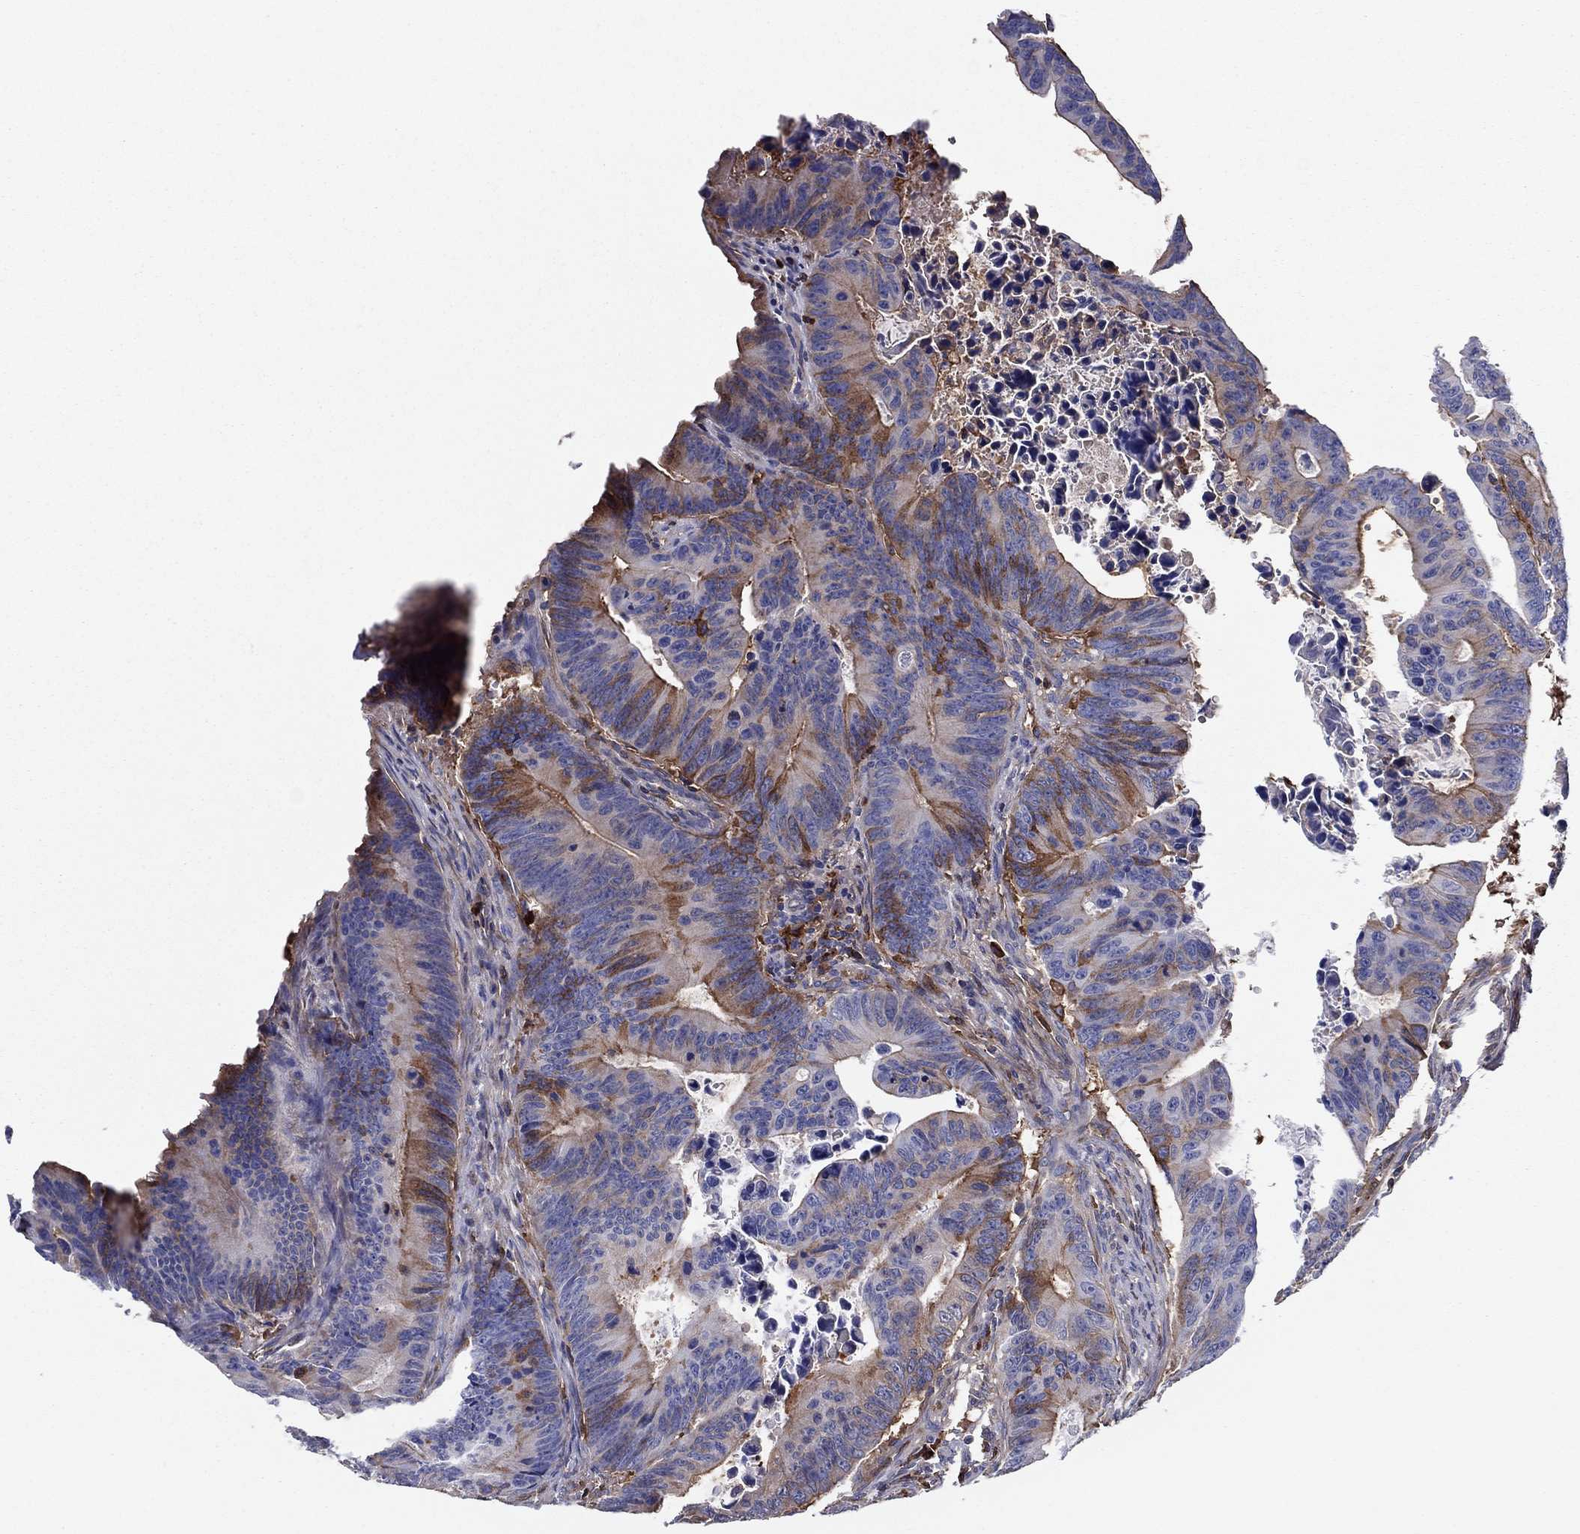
{"staining": {"intensity": "moderate", "quantity": "25%-75%", "location": "cytoplasmic/membranous"}, "tissue": "colorectal cancer", "cell_type": "Tumor cells", "image_type": "cancer", "snomed": [{"axis": "morphology", "description": "Adenocarcinoma, NOS"}, {"axis": "topography", "description": "Colon"}], "caption": "DAB (3,3'-diaminobenzidine) immunohistochemical staining of human colorectal adenocarcinoma demonstrates moderate cytoplasmic/membranous protein positivity in about 25%-75% of tumor cells. The protein is shown in brown color, while the nuclei are stained blue.", "gene": "HPX", "patient": {"sex": "female", "age": 87}}